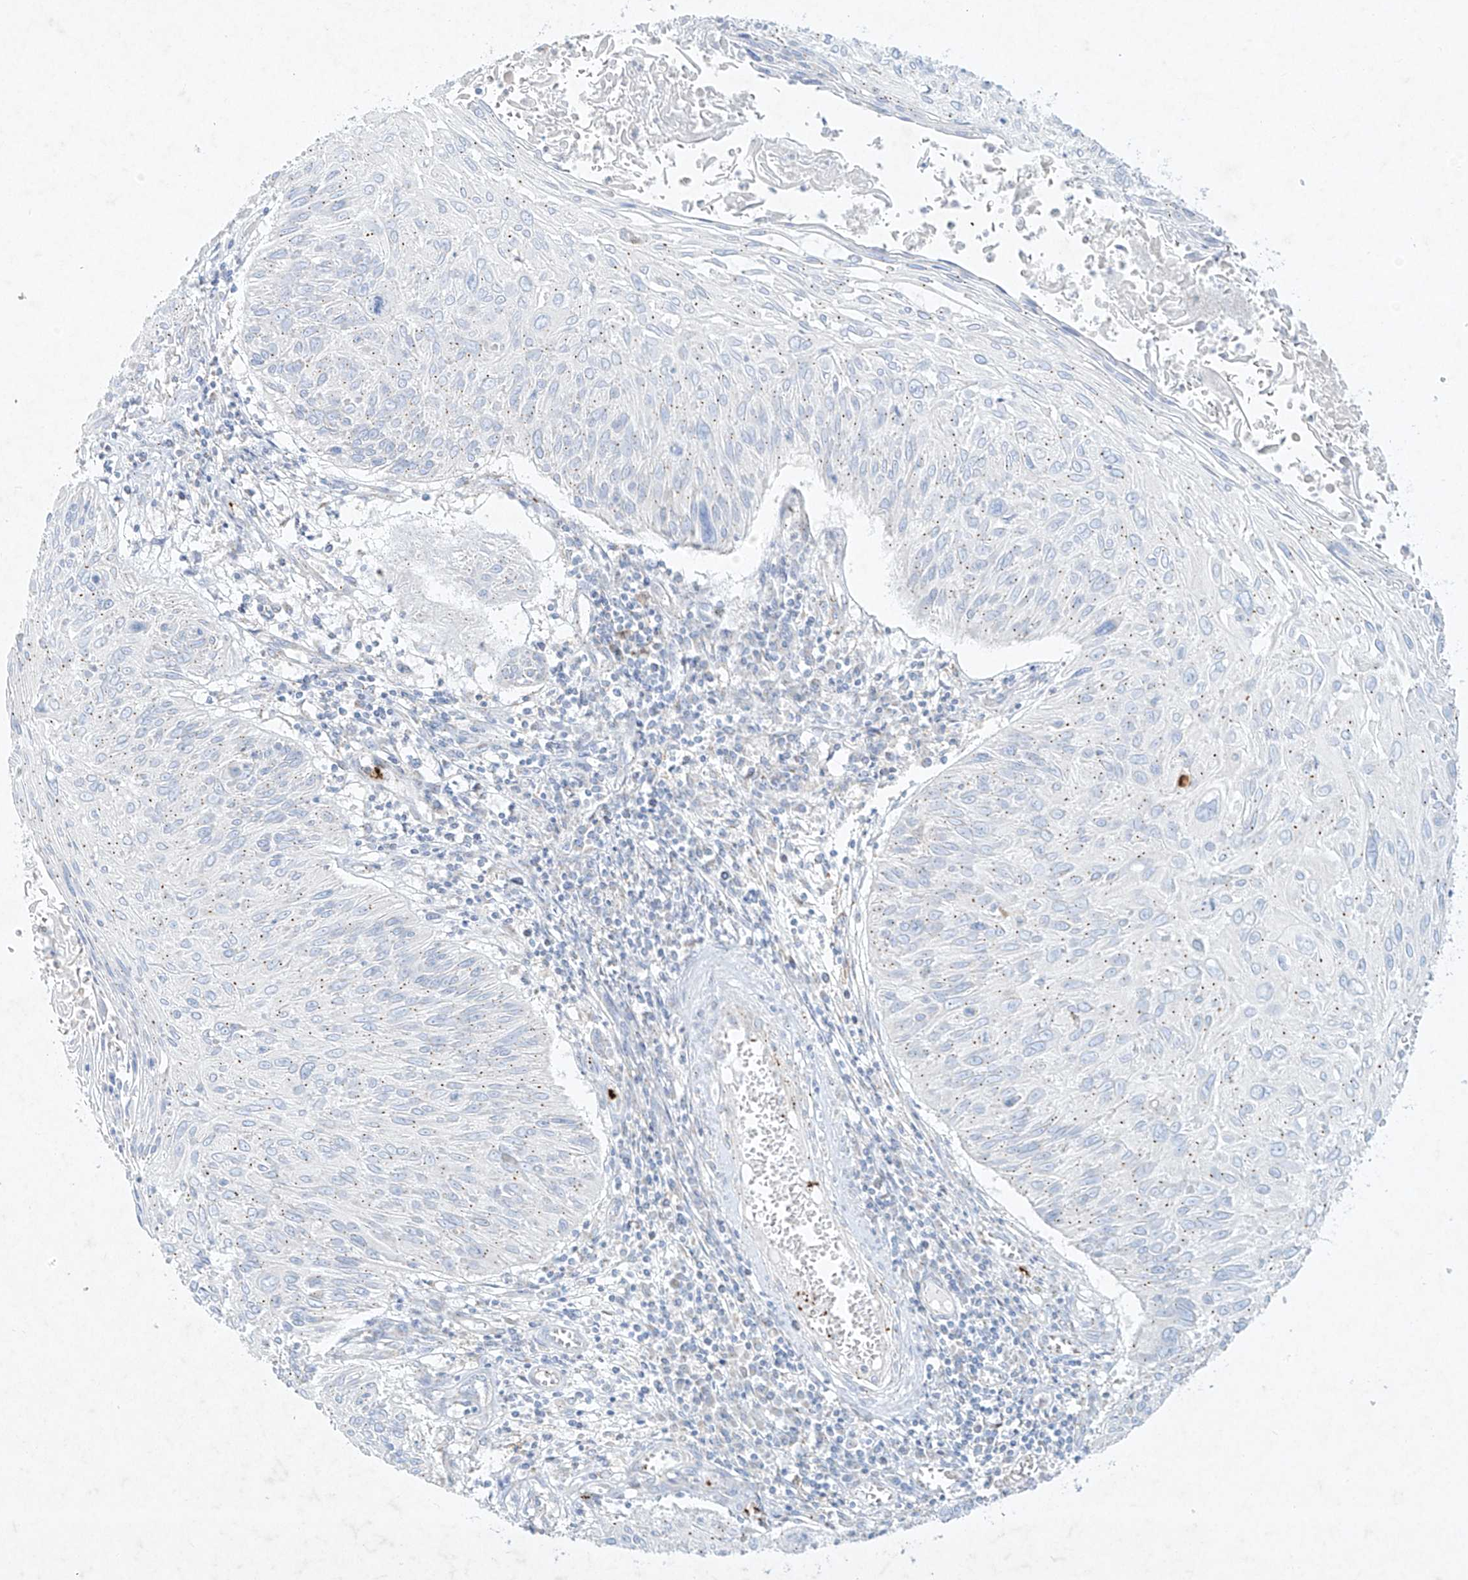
{"staining": {"intensity": "negative", "quantity": "none", "location": "none"}, "tissue": "cervical cancer", "cell_type": "Tumor cells", "image_type": "cancer", "snomed": [{"axis": "morphology", "description": "Squamous cell carcinoma, NOS"}, {"axis": "topography", "description": "Cervix"}], "caption": "High magnification brightfield microscopy of squamous cell carcinoma (cervical) stained with DAB (3,3'-diaminobenzidine) (brown) and counterstained with hematoxylin (blue): tumor cells show no significant expression.", "gene": "PLEK", "patient": {"sex": "female", "age": 51}}